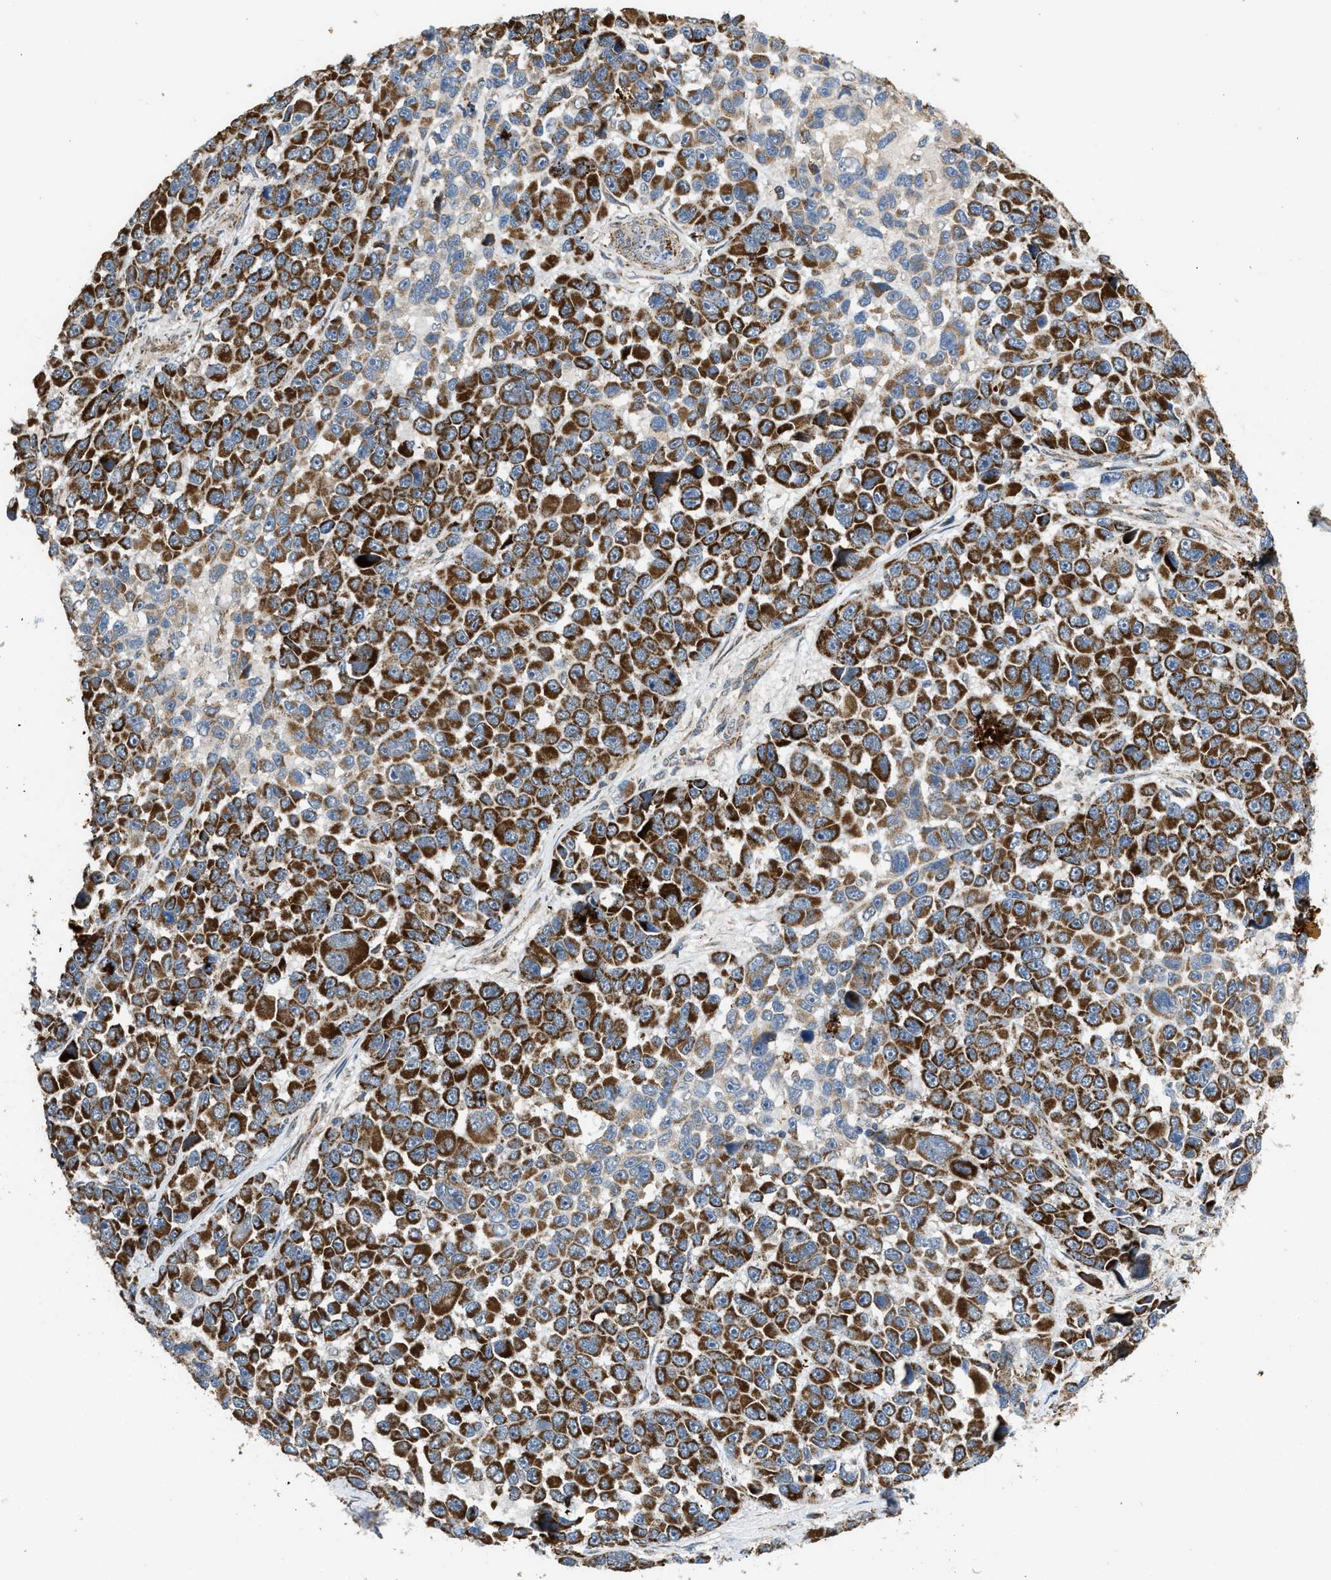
{"staining": {"intensity": "strong", "quantity": ">75%", "location": "cytoplasmic/membranous"}, "tissue": "melanoma", "cell_type": "Tumor cells", "image_type": "cancer", "snomed": [{"axis": "morphology", "description": "Malignant melanoma, NOS"}, {"axis": "topography", "description": "Skin"}], "caption": "Malignant melanoma was stained to show a protein in brown. There is high levels of strong cytoplasmic/membranous expression in approximately >75% of tumor cells.", "gene": "TACO1", "patient": {"sex": "male", "age": 53}}